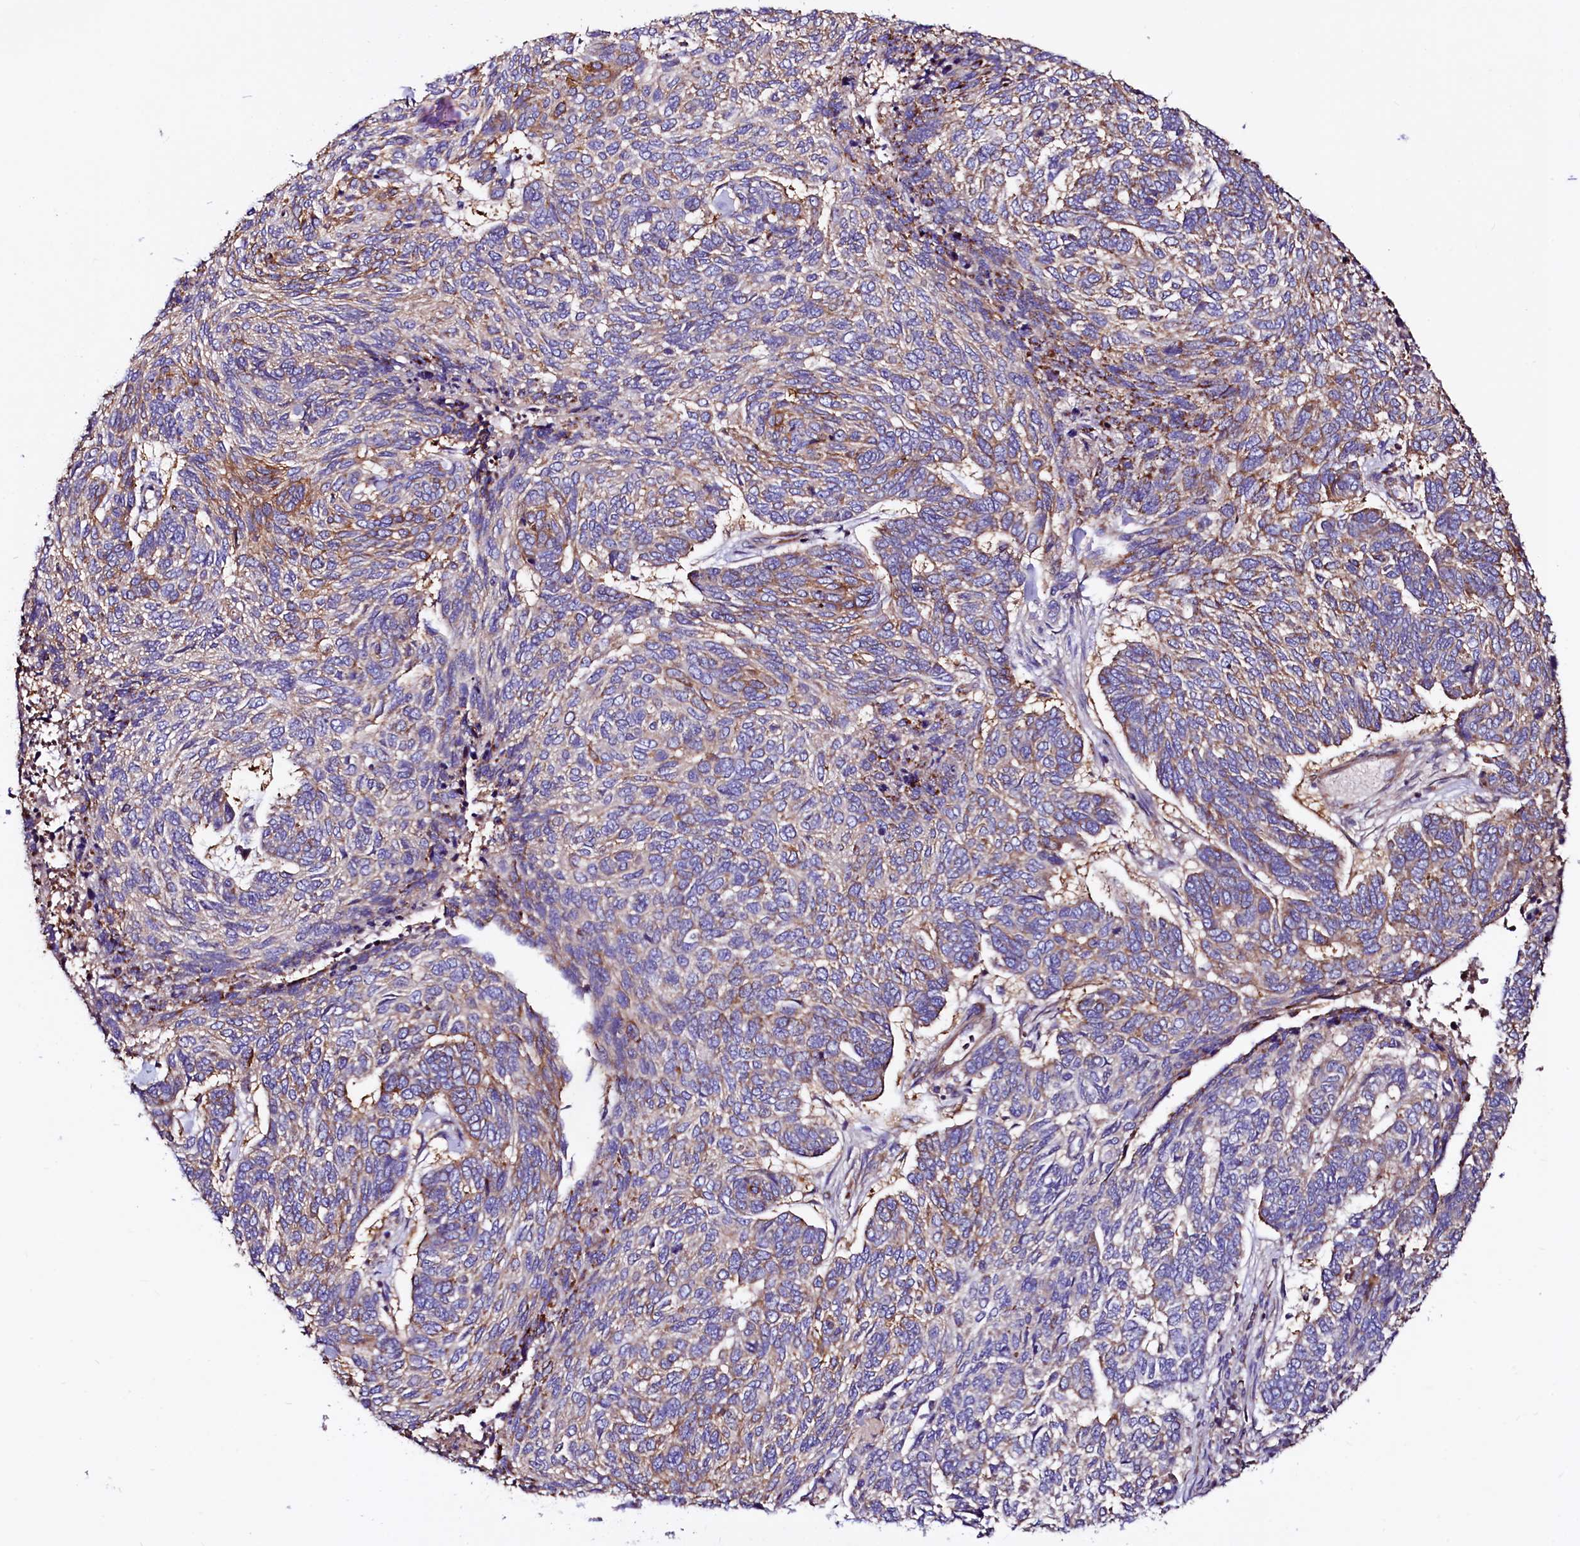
{"staining": {"intensity": "moderate", "quantity": "25%-75%", "location": "cytoplasmic/membranous"}, "tissue": "skin cancer", "cell_type": "Tumor cells", "image_type": "cancer", "snomed": [{"axis": "morphology", "description": "Basal cell carcinoma"}, {"axis": "topography", "description": "Skin"}], "caption": "Moderate cytoplasmic/membranous protein expression is seen in about 25%-75% of tumor cells in basal cell carcinoma (skin).", "gene": "CIAO3", "patient": {"sex": "female", "age": 65}}